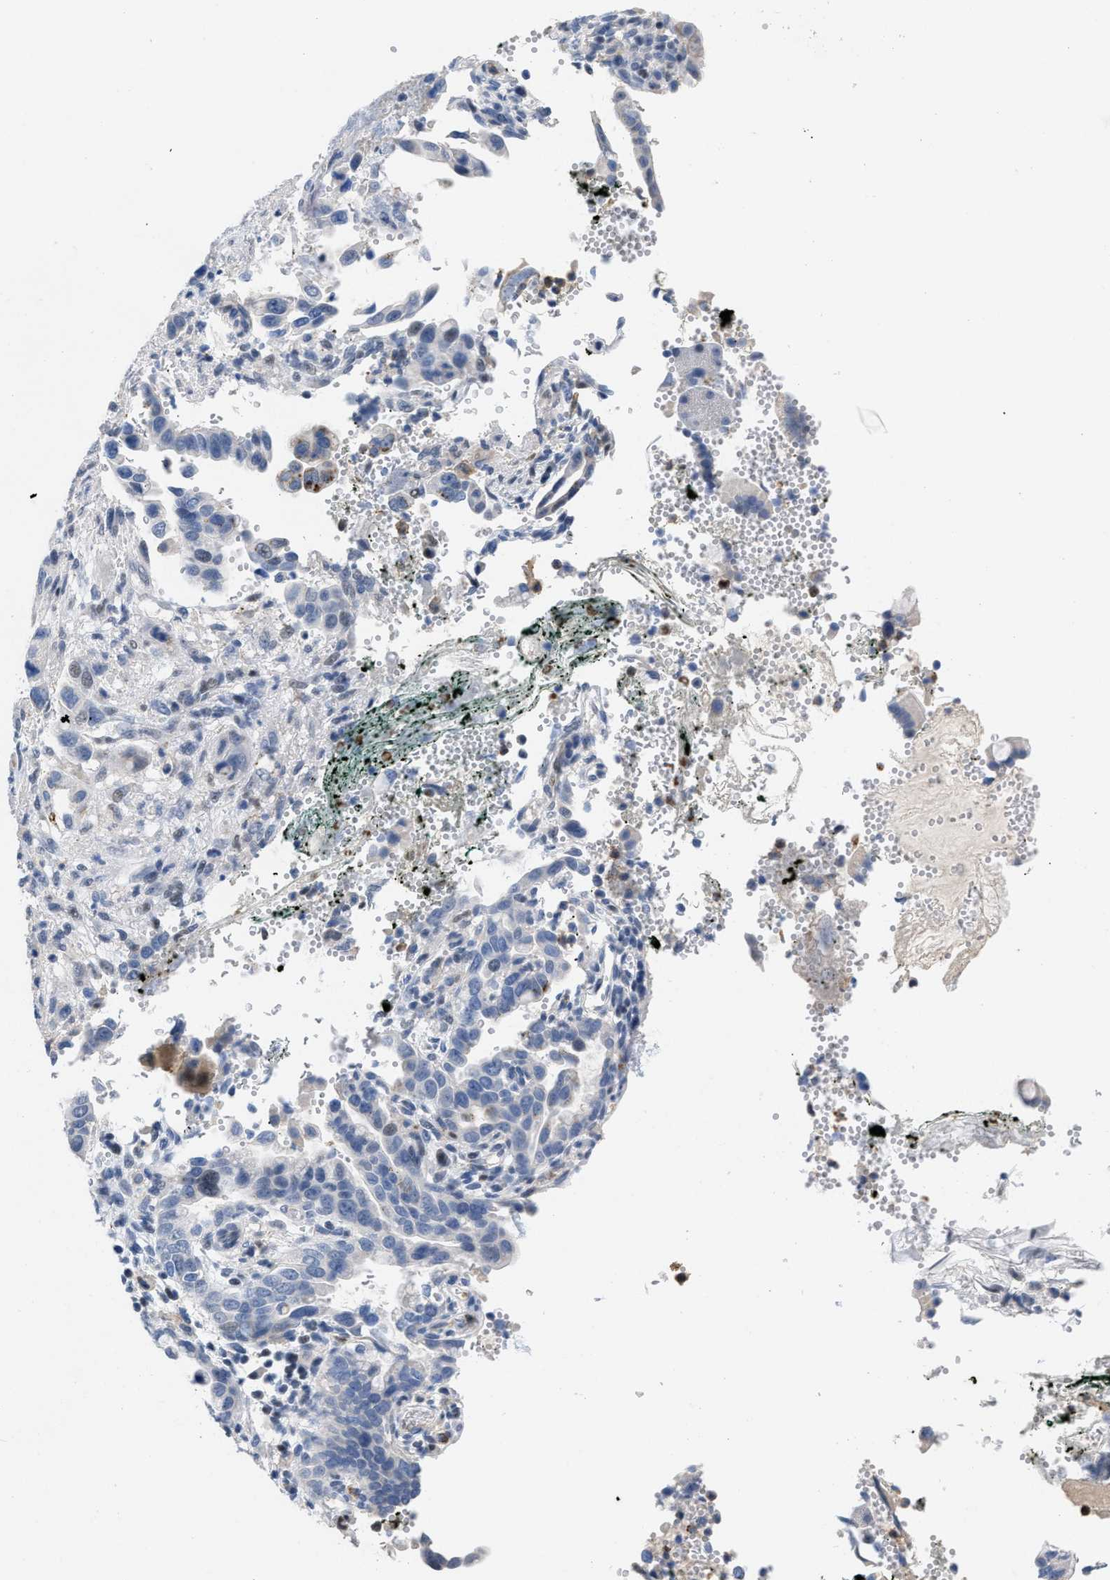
{"staining": {"intensity": "negative", "quantity": "none", "location": "none"}, "tissue": "pancreatic cancer", "cell_type": "Tumor cells", "image_type": "cancer", "snomed": [{"axis": "morphology", "description": "Adenocarcinoma, NOS"}, {"axis": "topography", "description": "Pancreas"}], "caption": "DAB immunohistochemical staining of human adenocarcinoma (pancreatic) displays no significant expression in tumor cells.", "gene": "BOLL", "patient": {"sex": "female", "age": 70}}